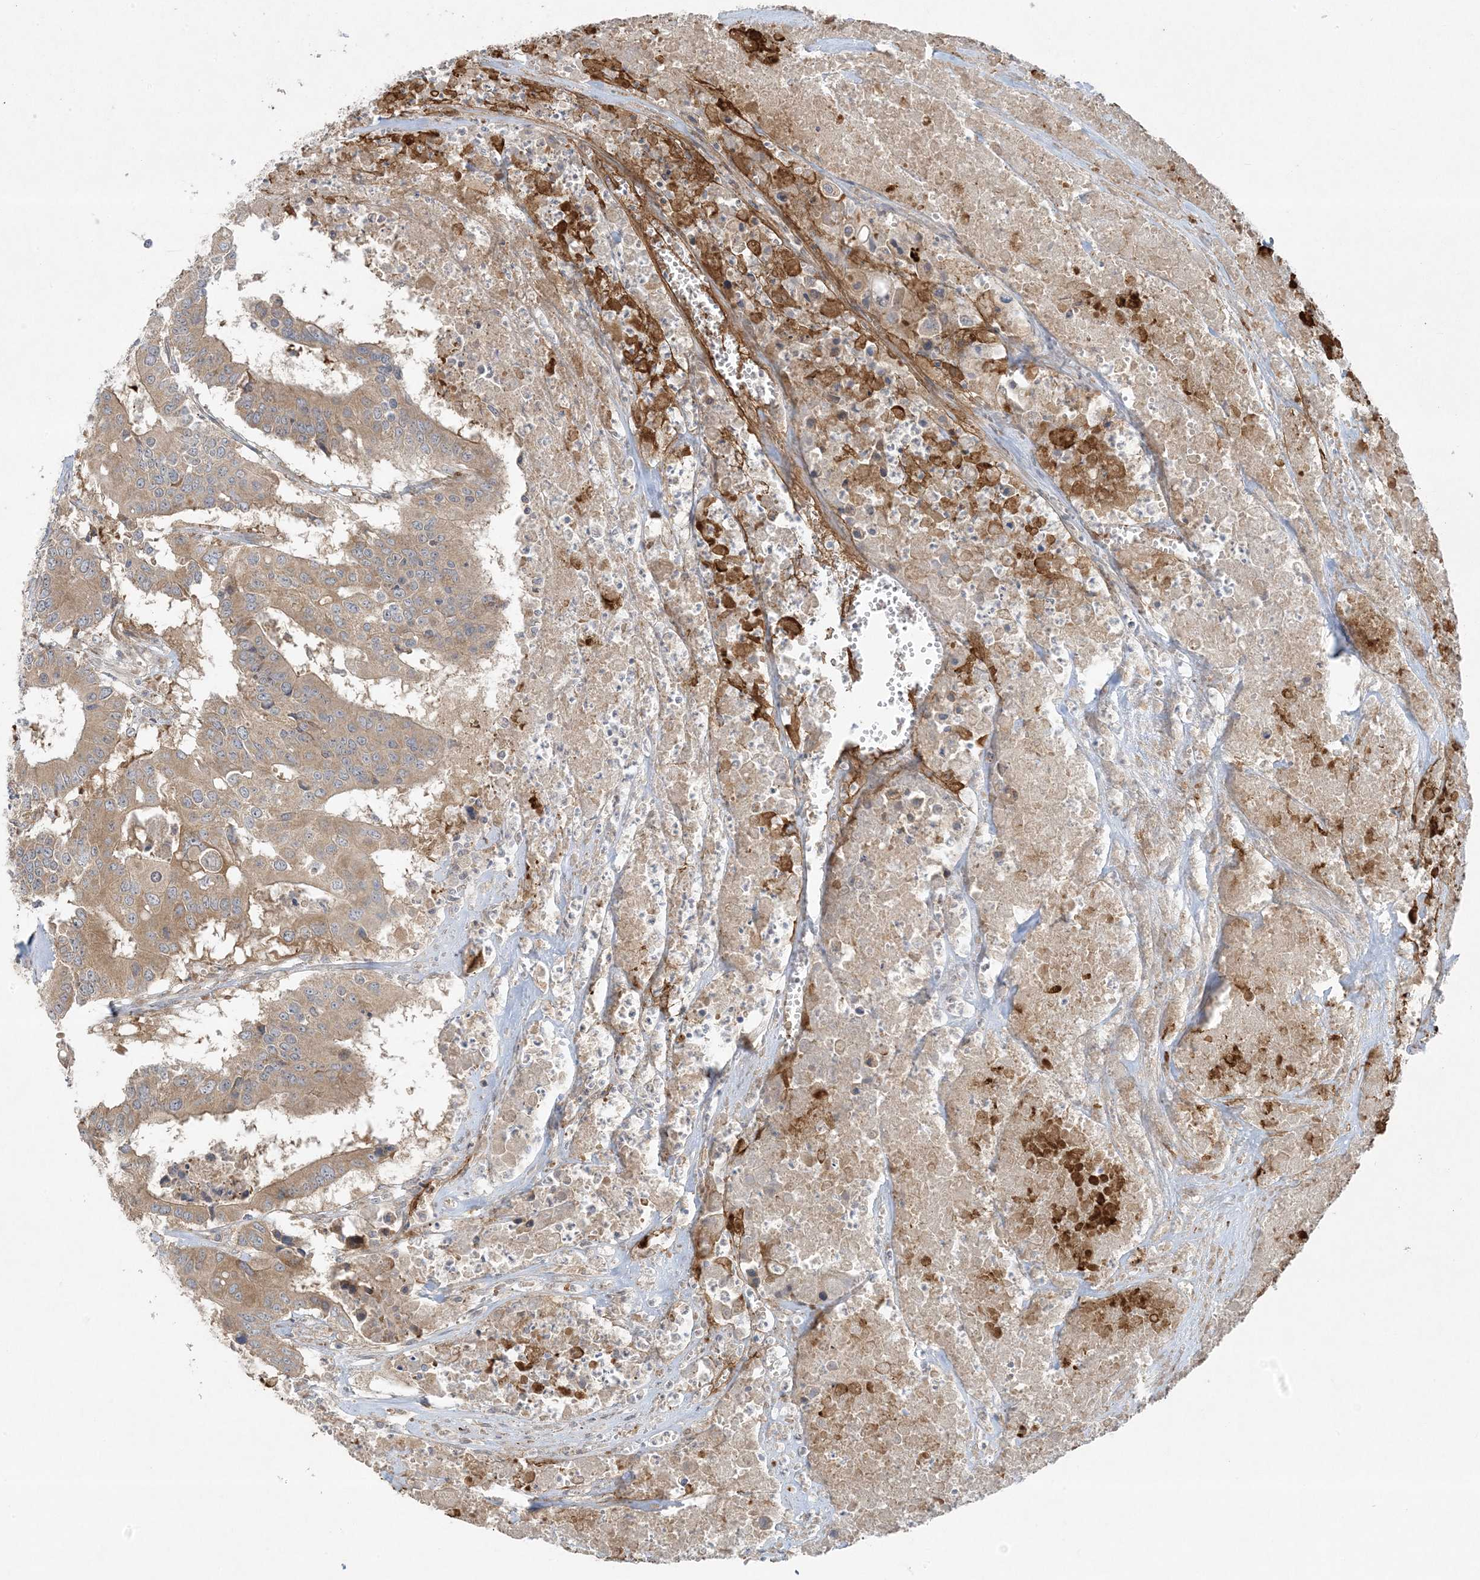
{"staining": {"intensity": "weak", "quantity": ">75%", "location": "cytoplasmic/membranous"}, "tissue": "colorectal cancer", "cell_type": "Tumor cells", "image_type": "cancer", "snomed": [{"axis": "morphology", "description": "Adenocarcinoma, NOS"}, {"axis": "topography", "description": "Colon"}], "caption": "Immunohistochemistry (IHC) of human adenocarcinoma (colorectal) reveals low levels of weak cytoplasmic/membranous staining in about >75% of tumor cells. (IHC, brightfield microscopy, high magnification).", "gene": "ZNF263", "patient": {"sex": "male", "age": 77}}